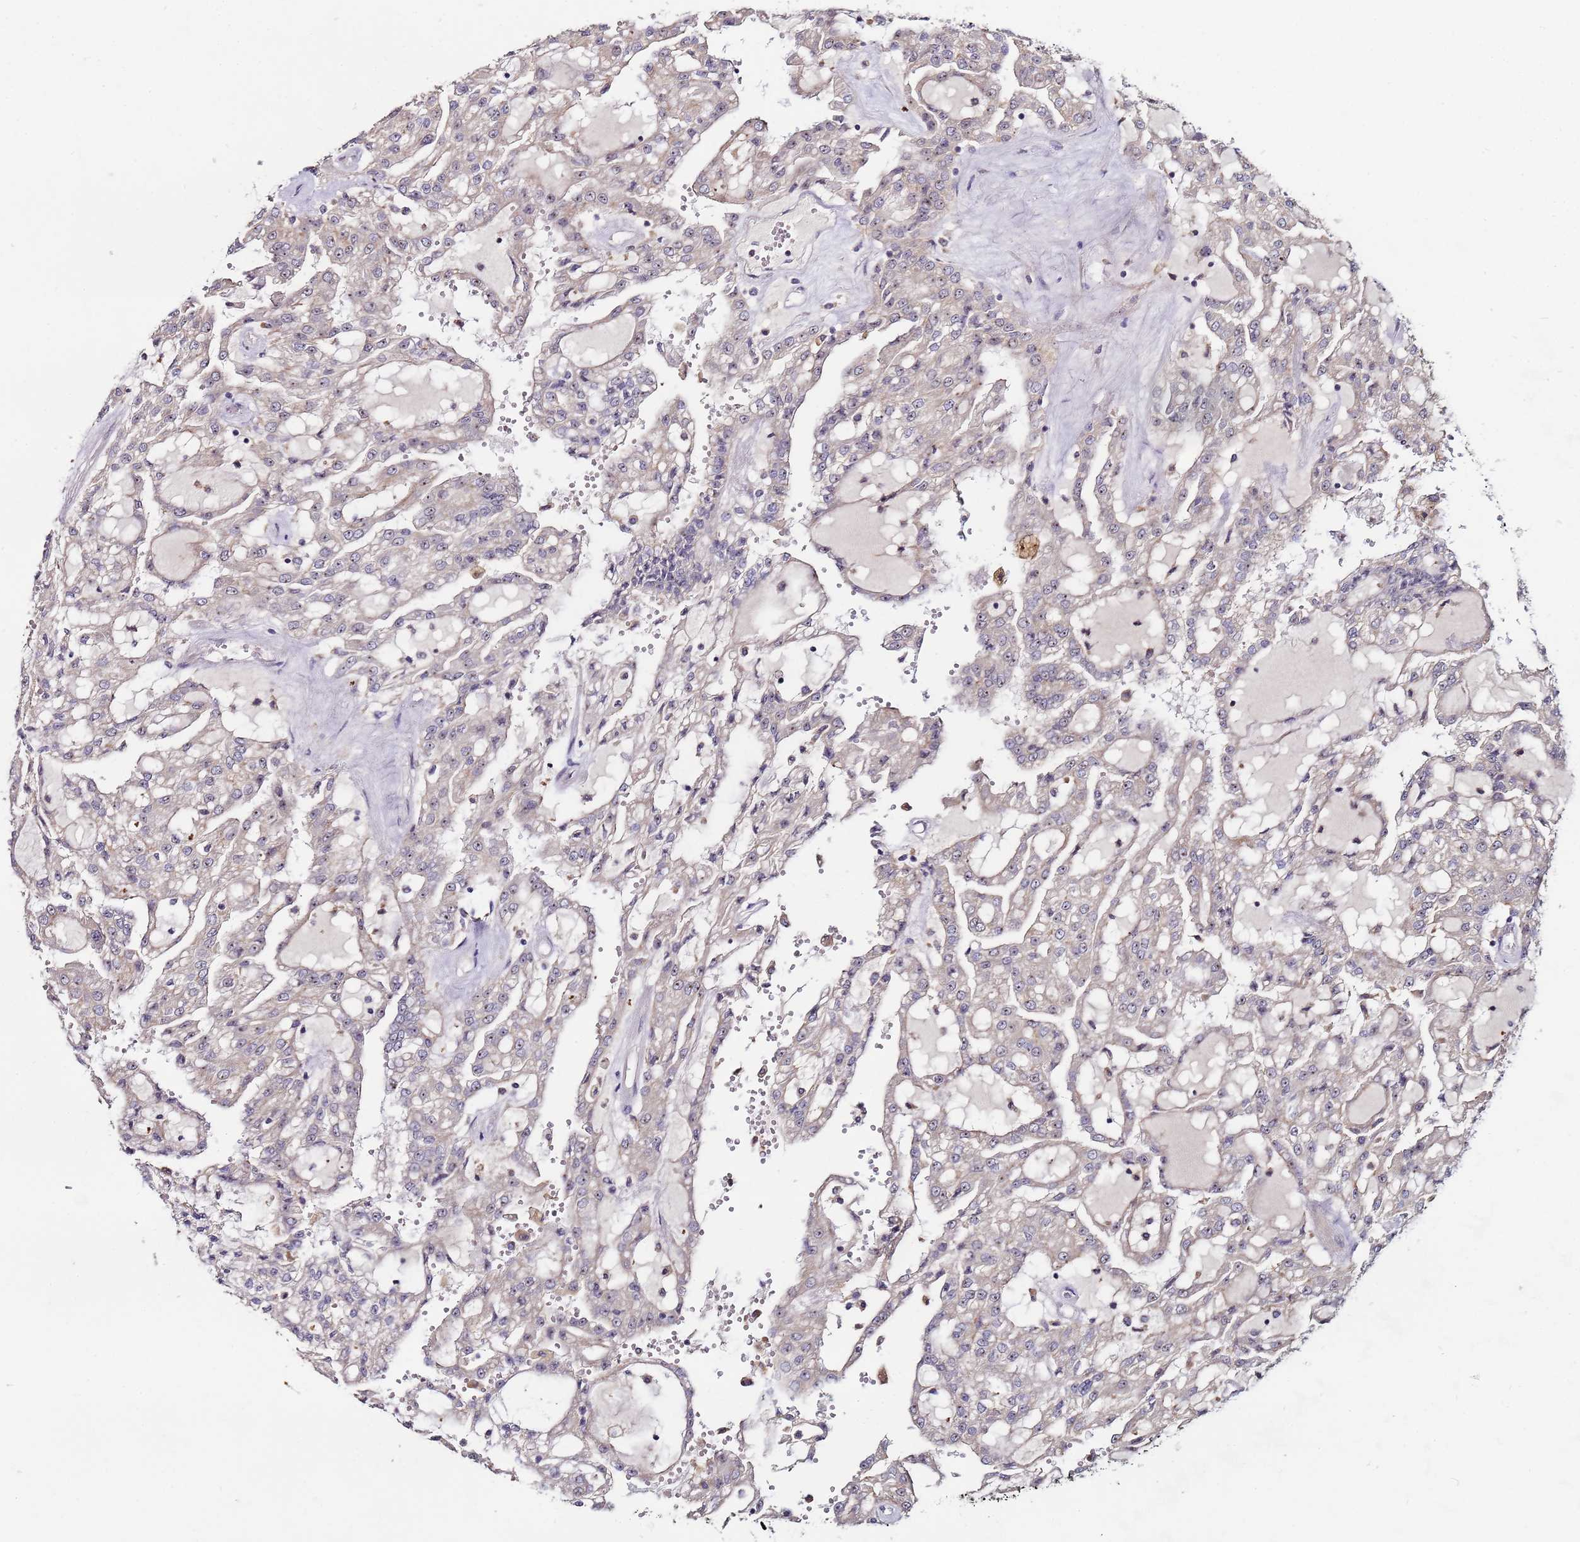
{"staining": {"intensity": "negative", "quantity": "none", "location": "none"}, "tissue": "renal cancer", "cell_type": "Tumor cells", "image_type": "cancer", "snomed": [{"axis": "morphology", "description": "Adenocarcinoma, NOS"}, {"axis": "topography", "description": "Kidney"}], "caption": "A micrograph of renal adenocarcinoma stained for a protein reveals no brown staining in tumor cells. (DAB IHC with hematoxylin counter stain).", "gene": "KRI1", "patient": {"sex": "male", "age": 63}}